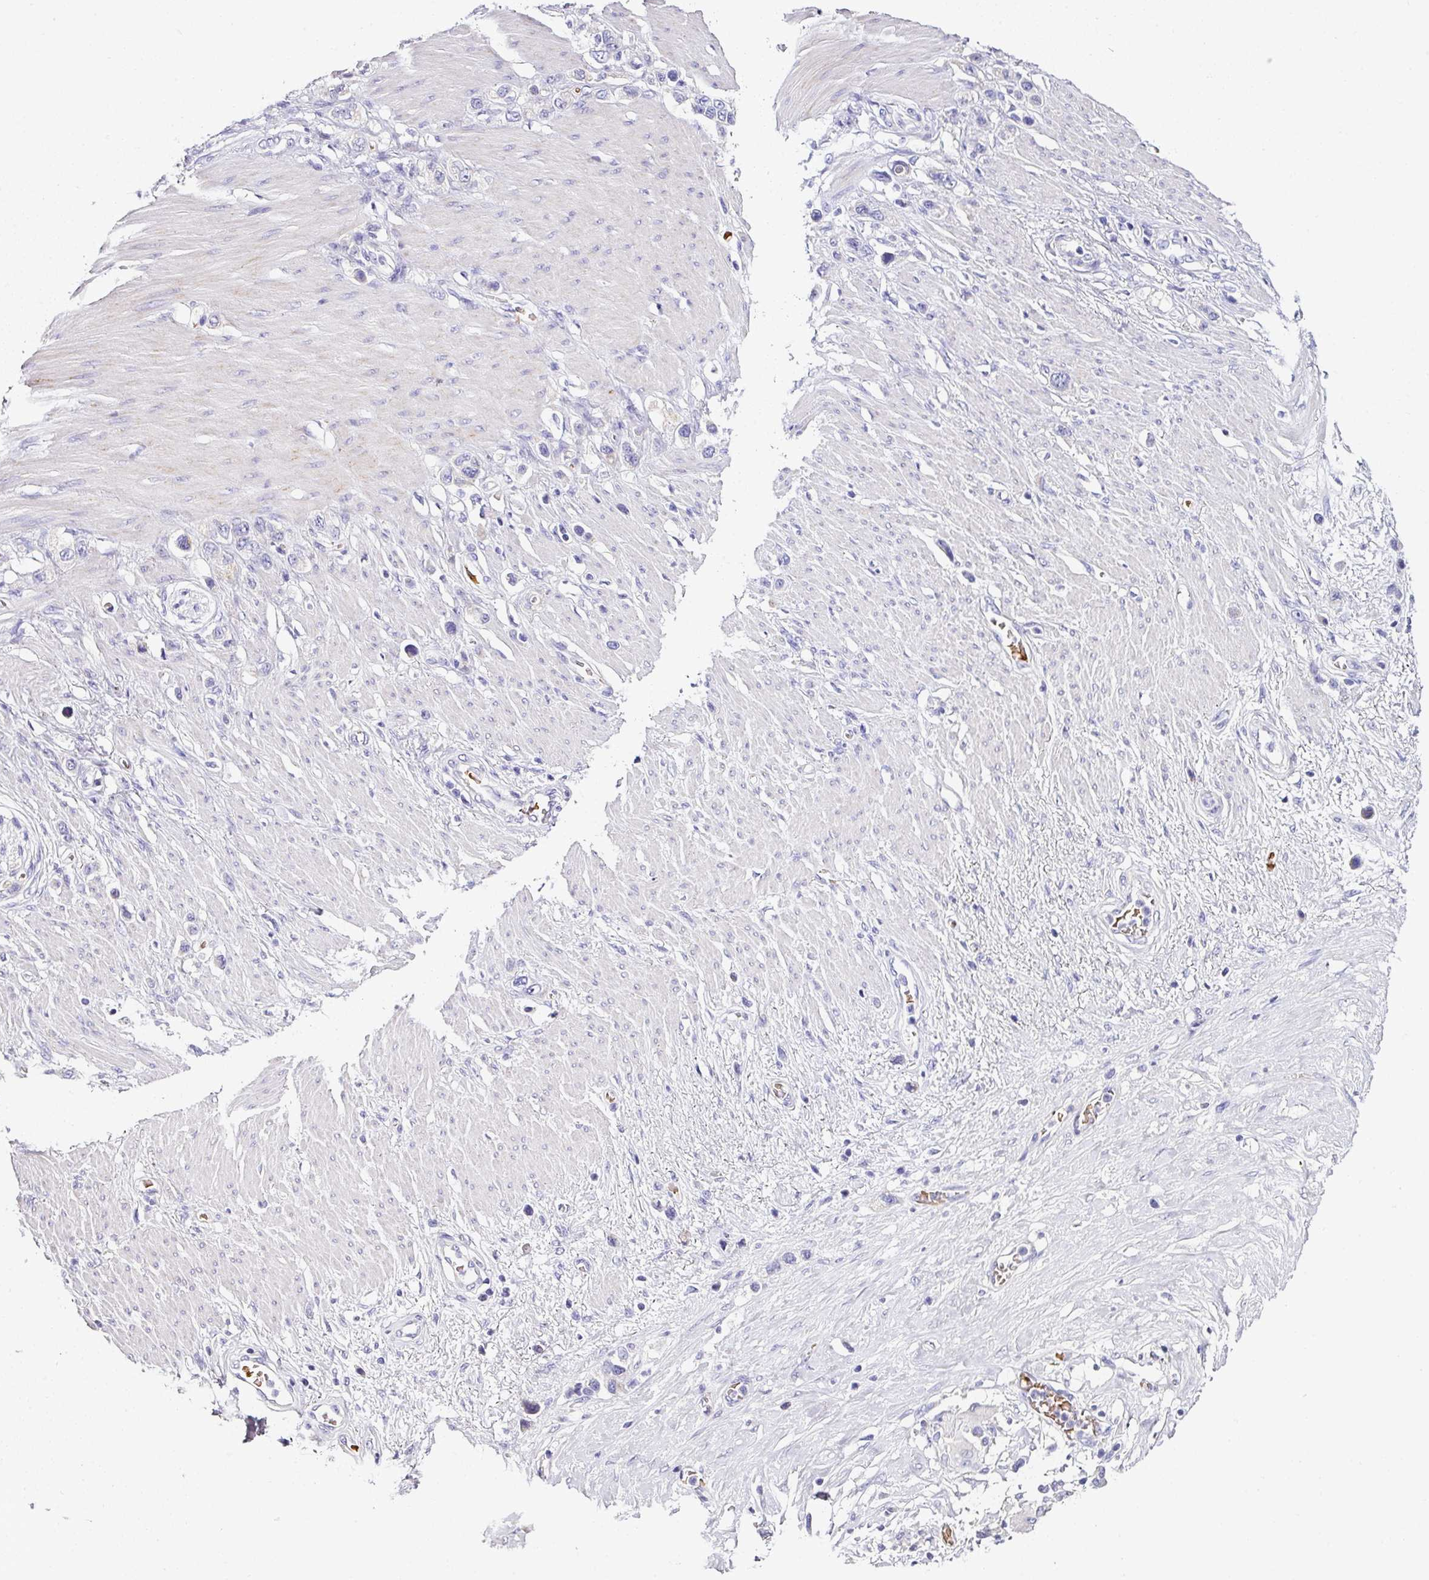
{"staining": {"intensity": "weak", "quantity": "<25%", "location": "cytoplasmic/membranous"}, "tissue": "stomach cancer", "cell_type": "Tumor cells", "image_type": "cancer", "snomed": [{"axis": "morphology", "description": "Adenocarcinoma, NOS"}, {"axis": "morphology", "description": "Adenocarcinoma, High grade"}, {"axis": "topography", "description": "Stomach, upper"}, {"axis": "topography", "description": "Stomach, lower"}], "caption": "IHC of stomach cancer (adenocarcinoma (high-grade)) demonstrates no staining in tumor cells.", "gene": "NAPSA", "patient": {"sex": "female", "age": 65}}